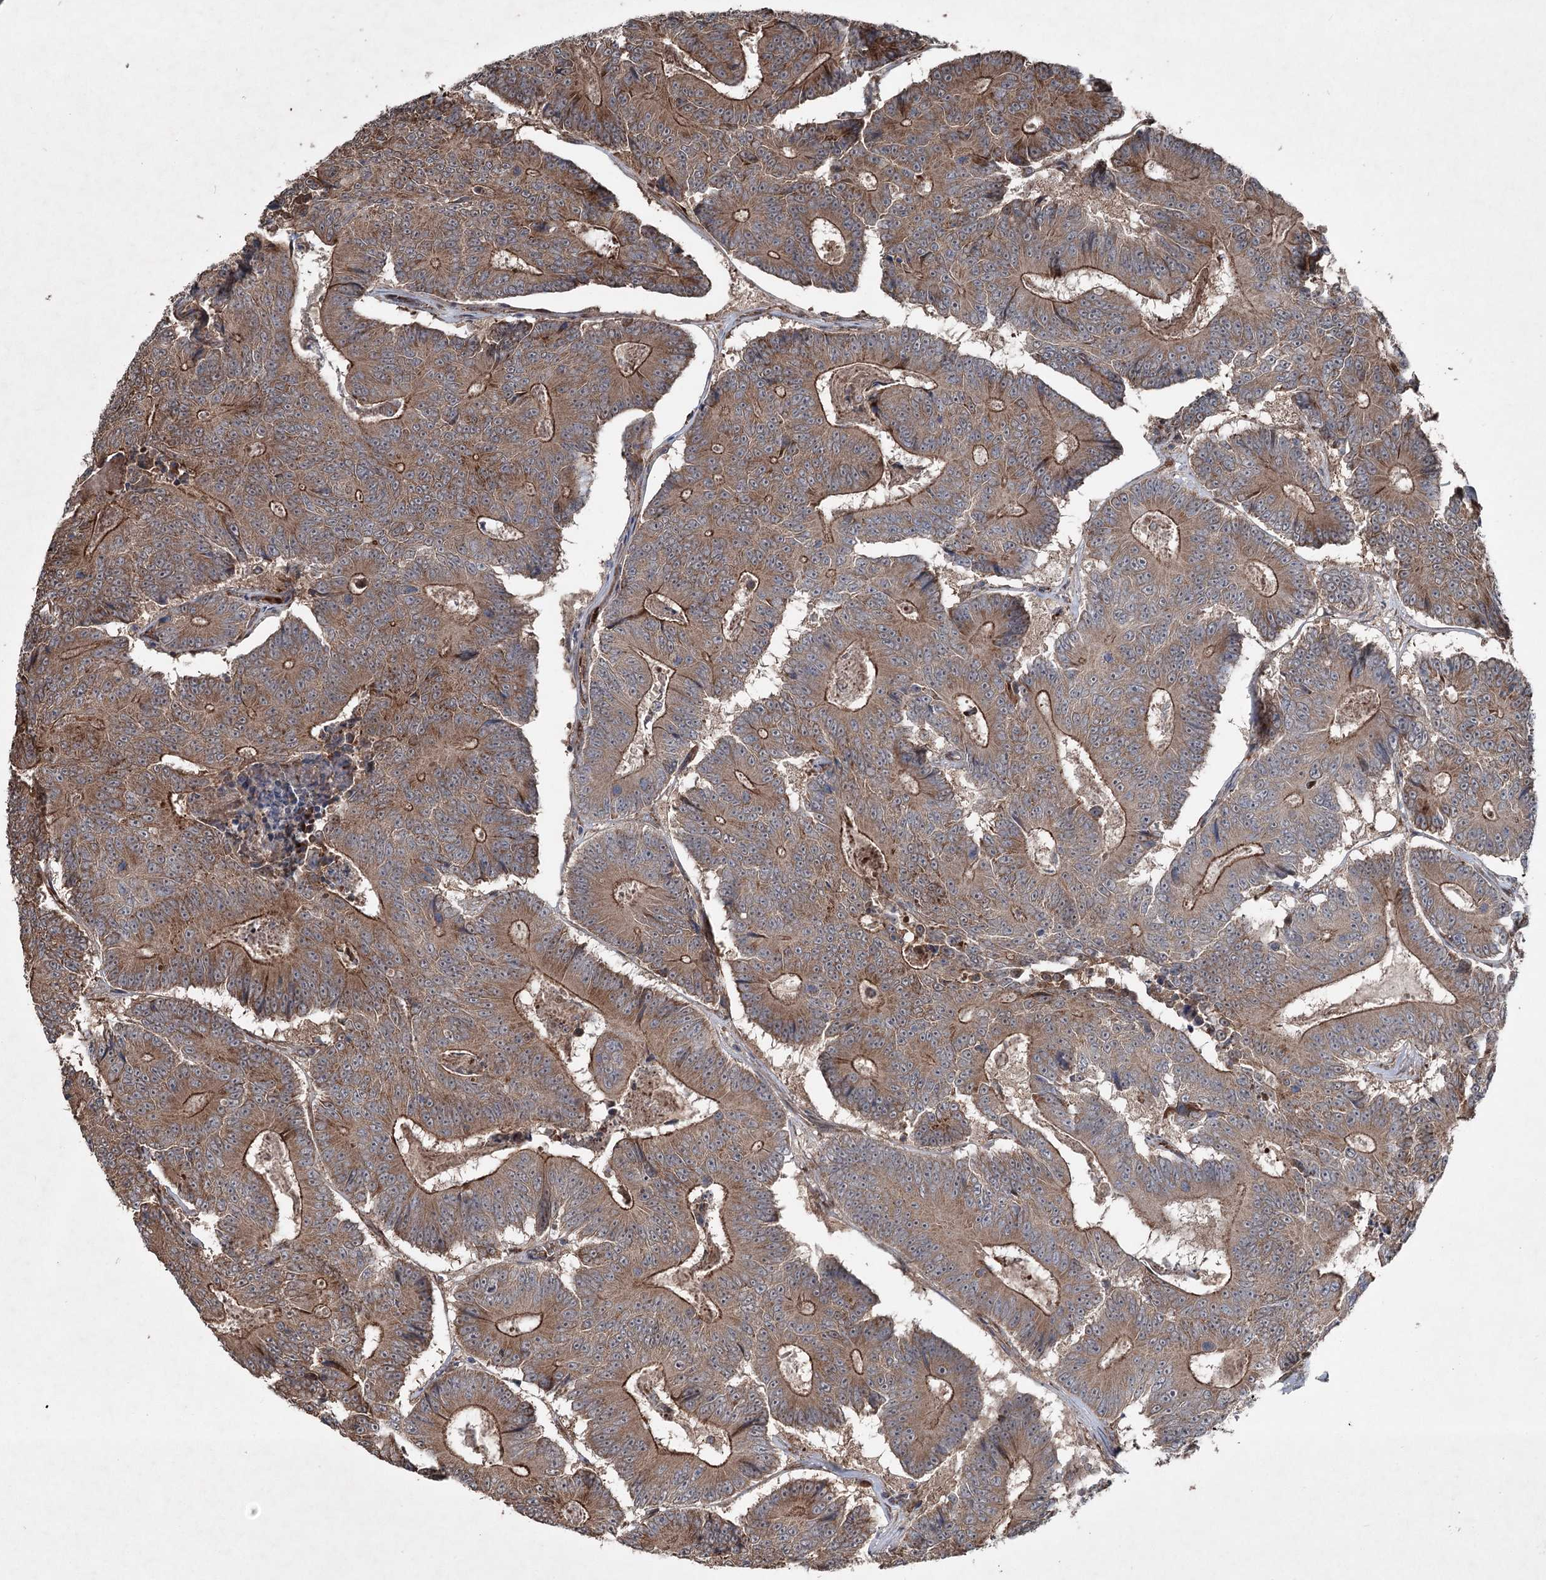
{"staining": {"intensity": "moderate", "quantity": ">75%", "location": "cytoplasmic/membranous"}, "tissue": "colorectal cancer", "cell_type": "Tumor cells", "image_type": "cancer", "snomed": [{"axis": "morphology", "description": "Adenocarcinoma, NOS"}, {"axis": "topography", "description": "Colon"}], "caption": "Tumor cells reveal moderate cytoplasmic/membranous staining in approximately >75% of cells in colorectal cancer. Nuclei are stained in blue.", "gene": "SERINC5", "patient": {"sex": "male", "age": 83}}